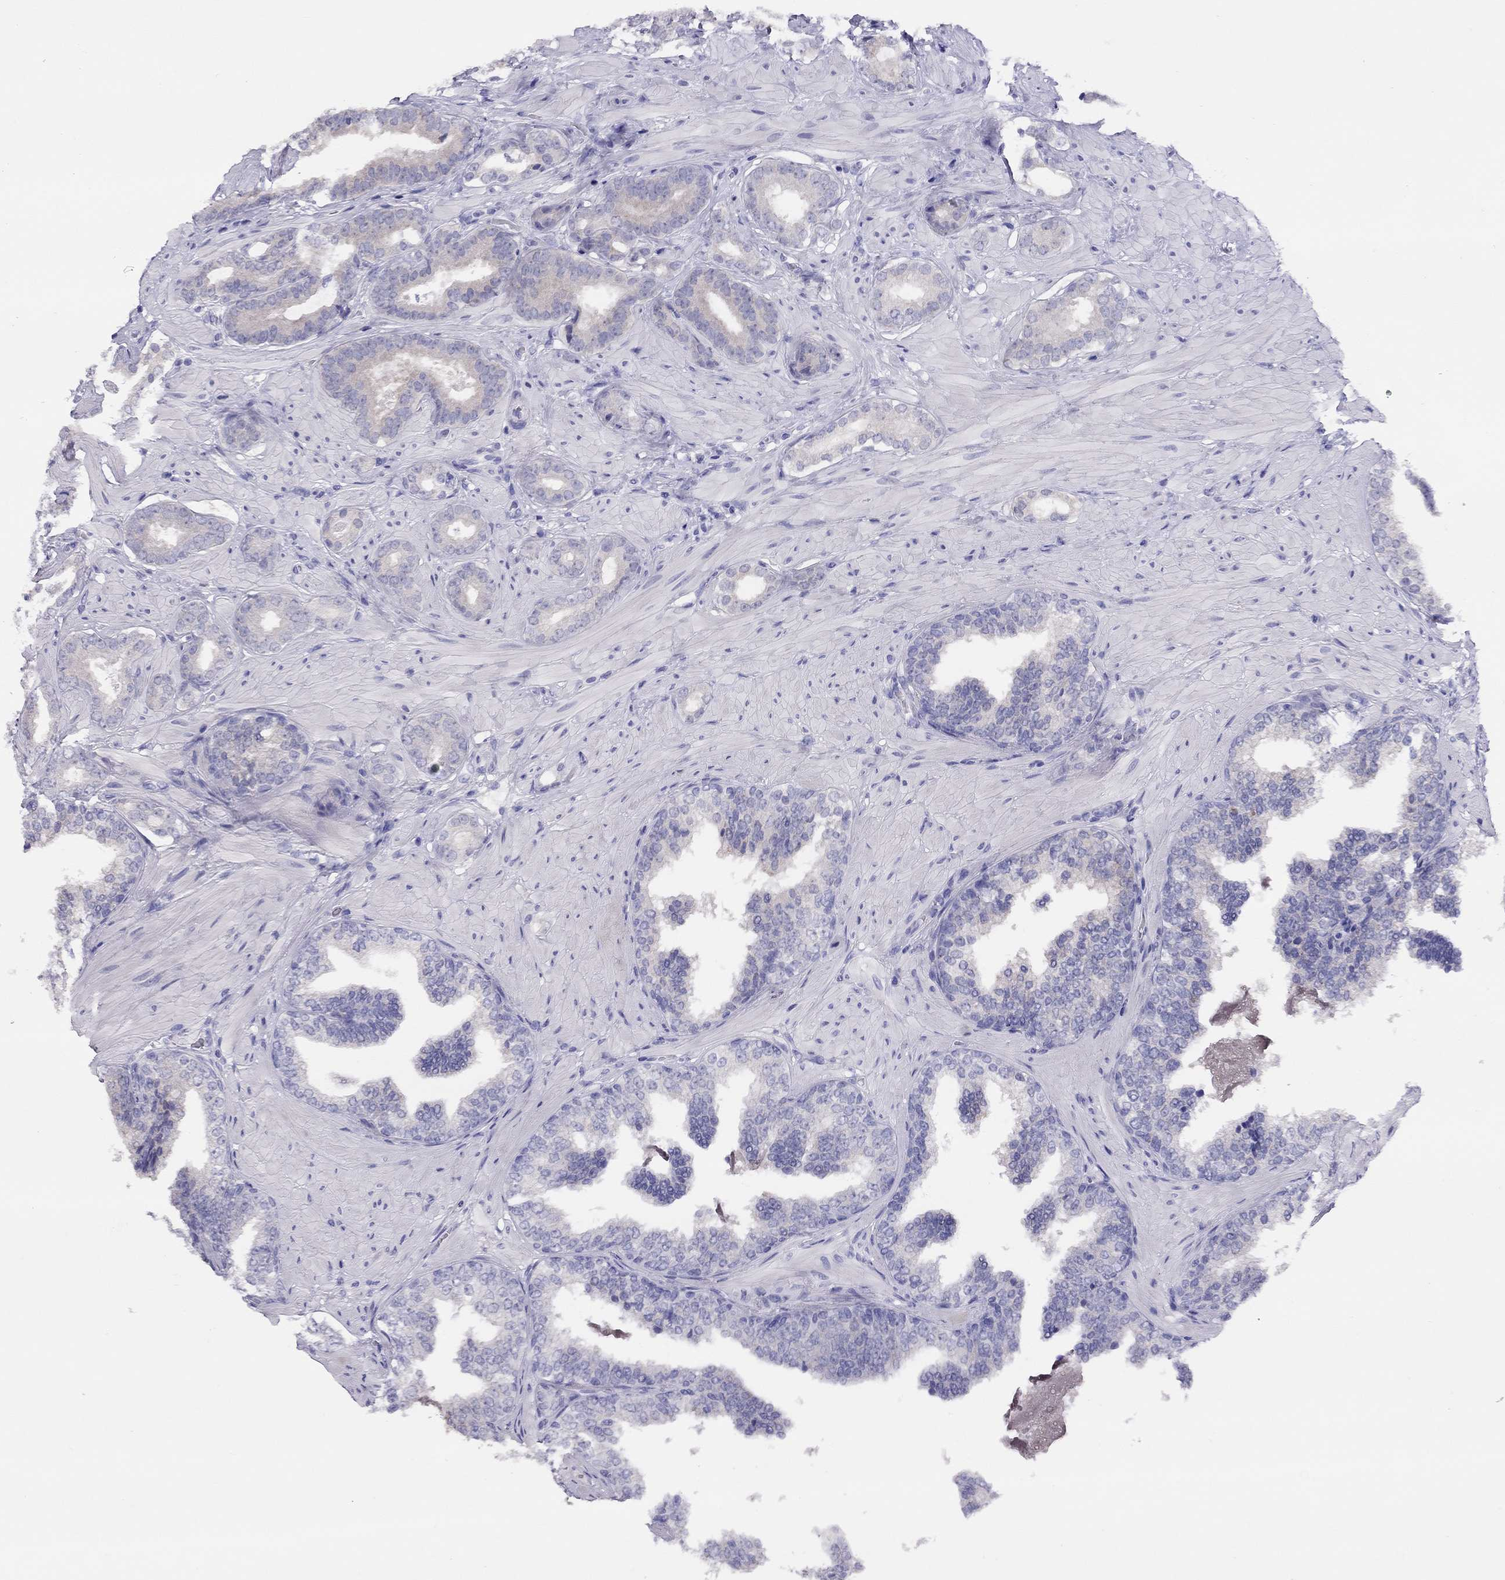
{"staining": {"intensity": "weak", "quantity": "<25%", "location": "cytoplasmic/membranous"}, "tissue": "prostate cancer", "cell_type": "Tumor cells", "image_type": "cancer", "snomed": [{"axis": "morphology", "description": "Adenocarcinoma, Low grade"}, {"axis": "topography", "description": "Prostate"}], "caption": "The immunohistochemistry photomicrograph has no significant expression in tumor cells of prostate low-grade adenocarcinoma tissue. The staining is performed using DAB brown chromogen with nuclei counter-stained in using hematoxylin.", "gene": "LRIT2", "patient": {"sex": "male", "age": 60}}